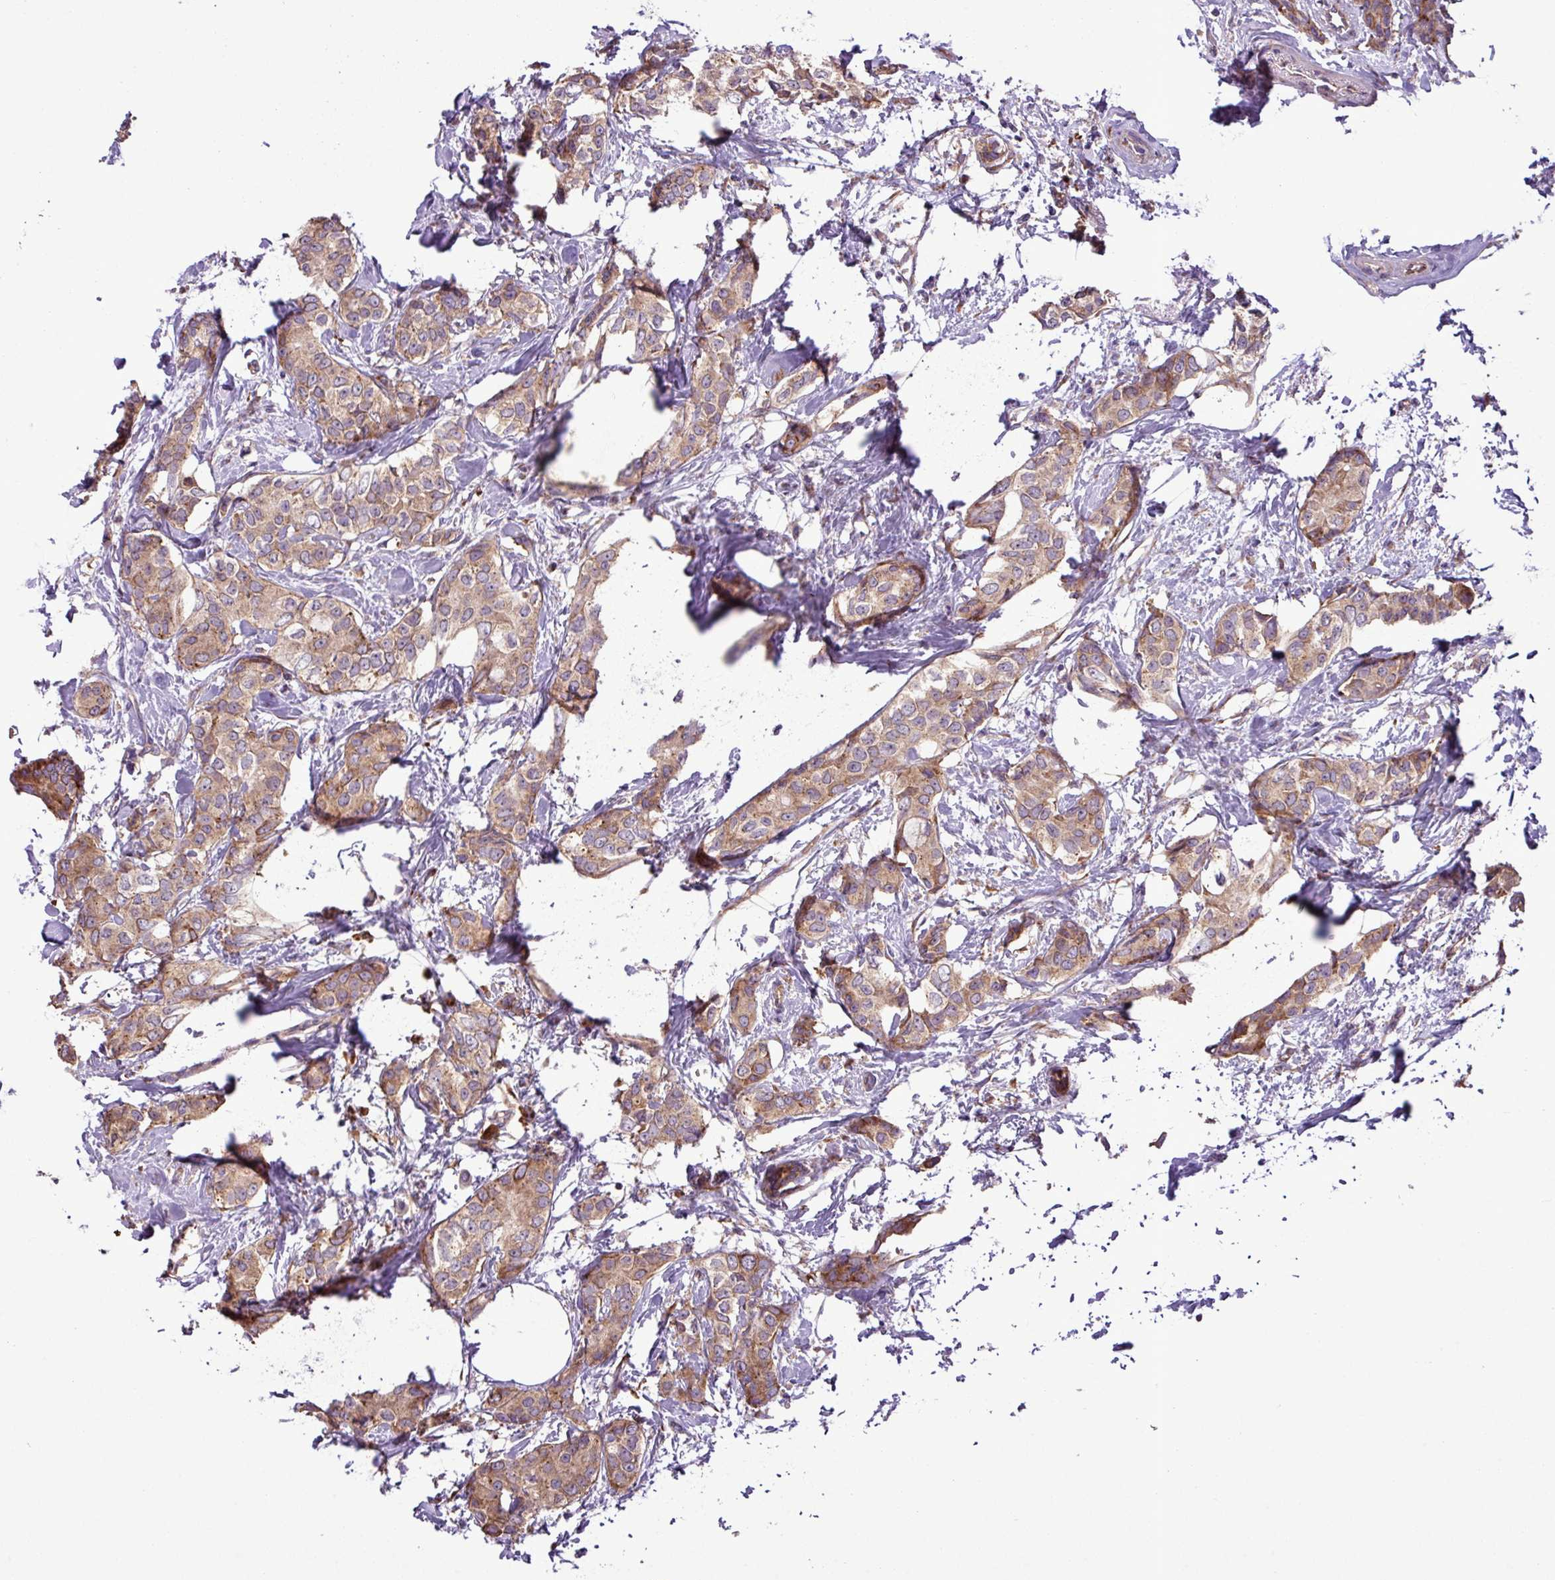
{"staining": {"intensity": "moderate", "quantity": ">75%", "location": "cytoplasmic/membranous"}, "tissue": "breast cancer", "cell_type": "Tumor cells", "image_type": "cancer", "snomed": [{"axis": "morphology", "description": "Duct carcinoma"}, {"axis": "topography", "description": "Breast"}], "caption": "This image shows immunohistochemistry (IHC) staining of human intraductal carcinoma (breast), with medium moderate cytoplasmic/membranous staining in about >75% of tumor cells.", "gene": "RPL13", "patient": {"sex": "female", "age": 73}}